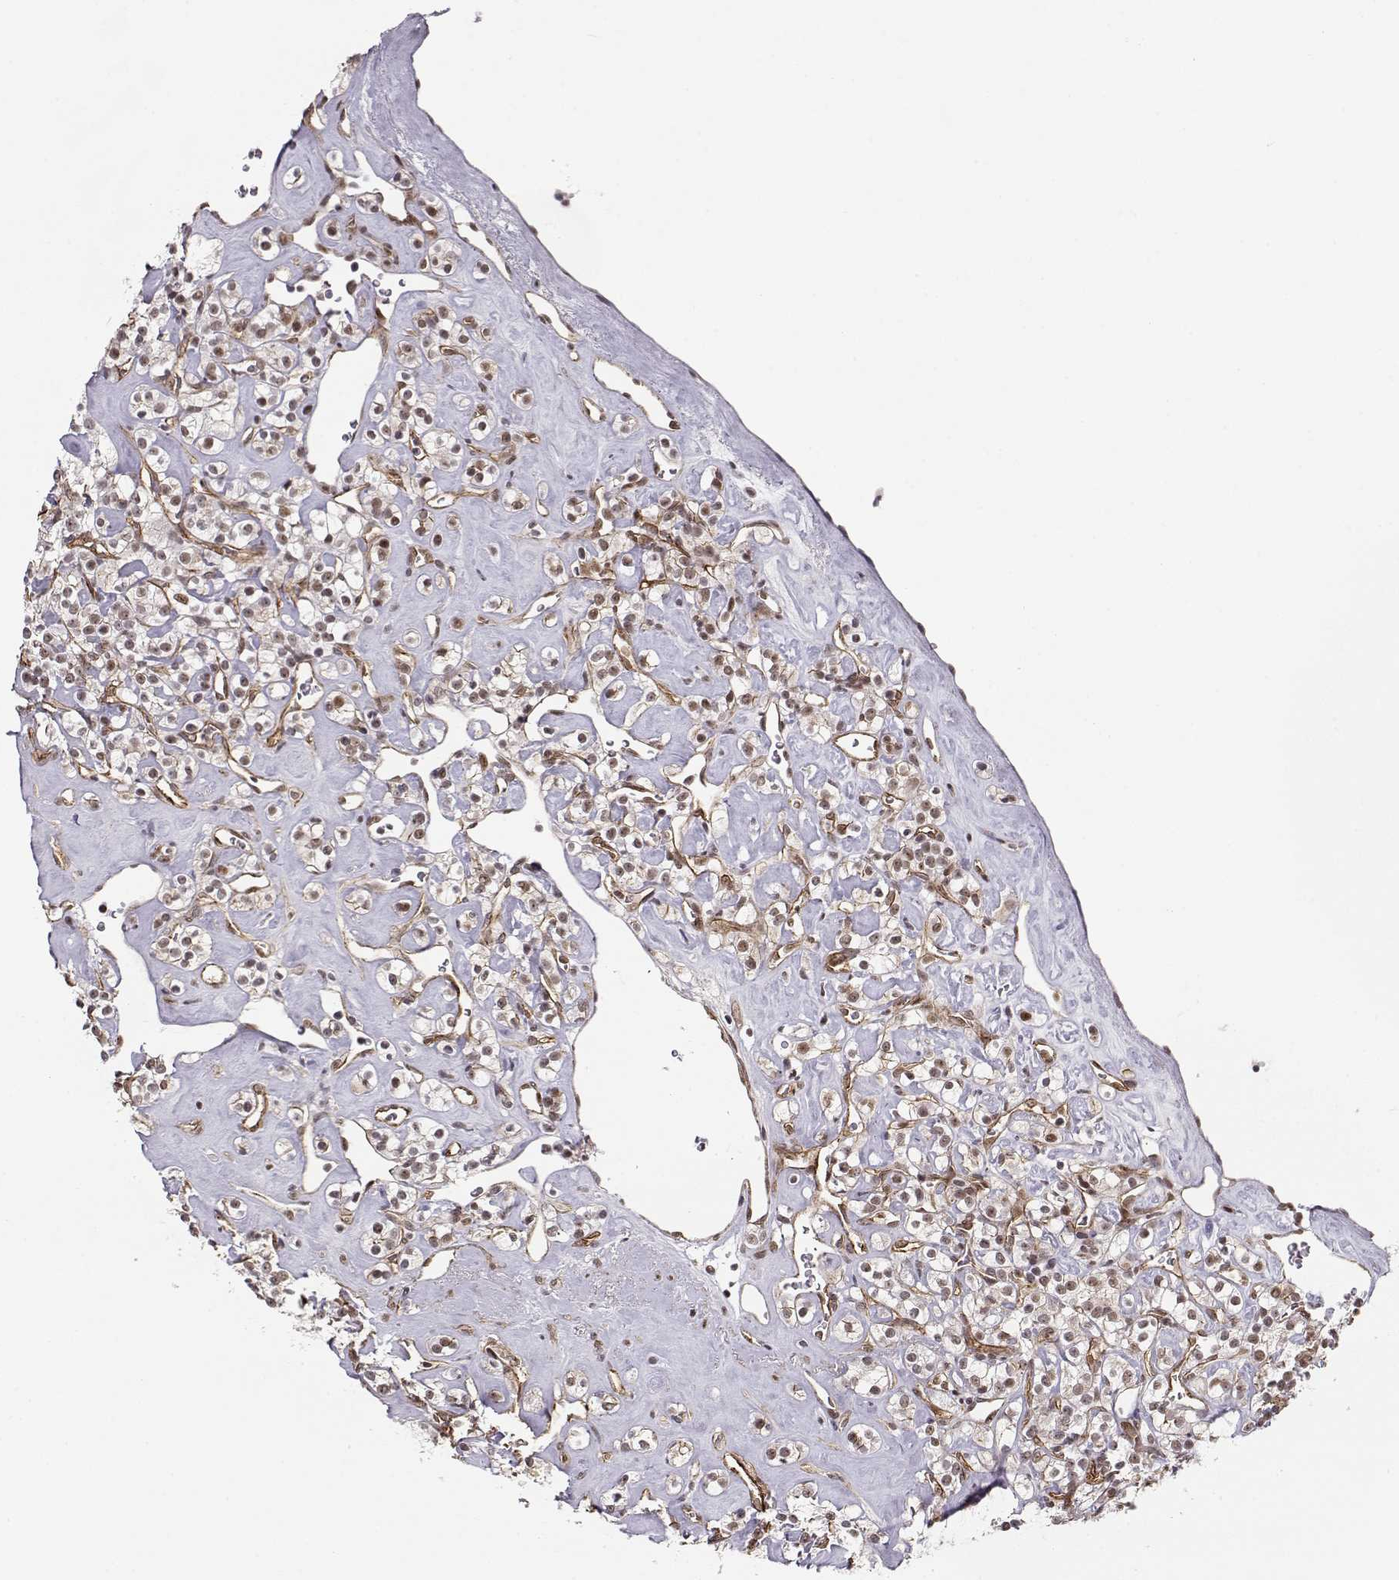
{"staining": {"intensity": "negative", "quantity": "none", "location": "none"}, "tissue": "renal cancer", "cell_type": "Tumor cells", "image_type": "cancer", "snomed": [{"axis": "morphology", "description": "Adenocarcinoma, NOS"}, {"axis": "topography", "description": "Kidney"}], "caption": "Tumor cells show no significant staining in renal cancer. (Immunohistochemistry (ihc), brightfield microscopy, high magnification).", "gene": "CIR1", "patient": {"sex": "male", "age": 77}}